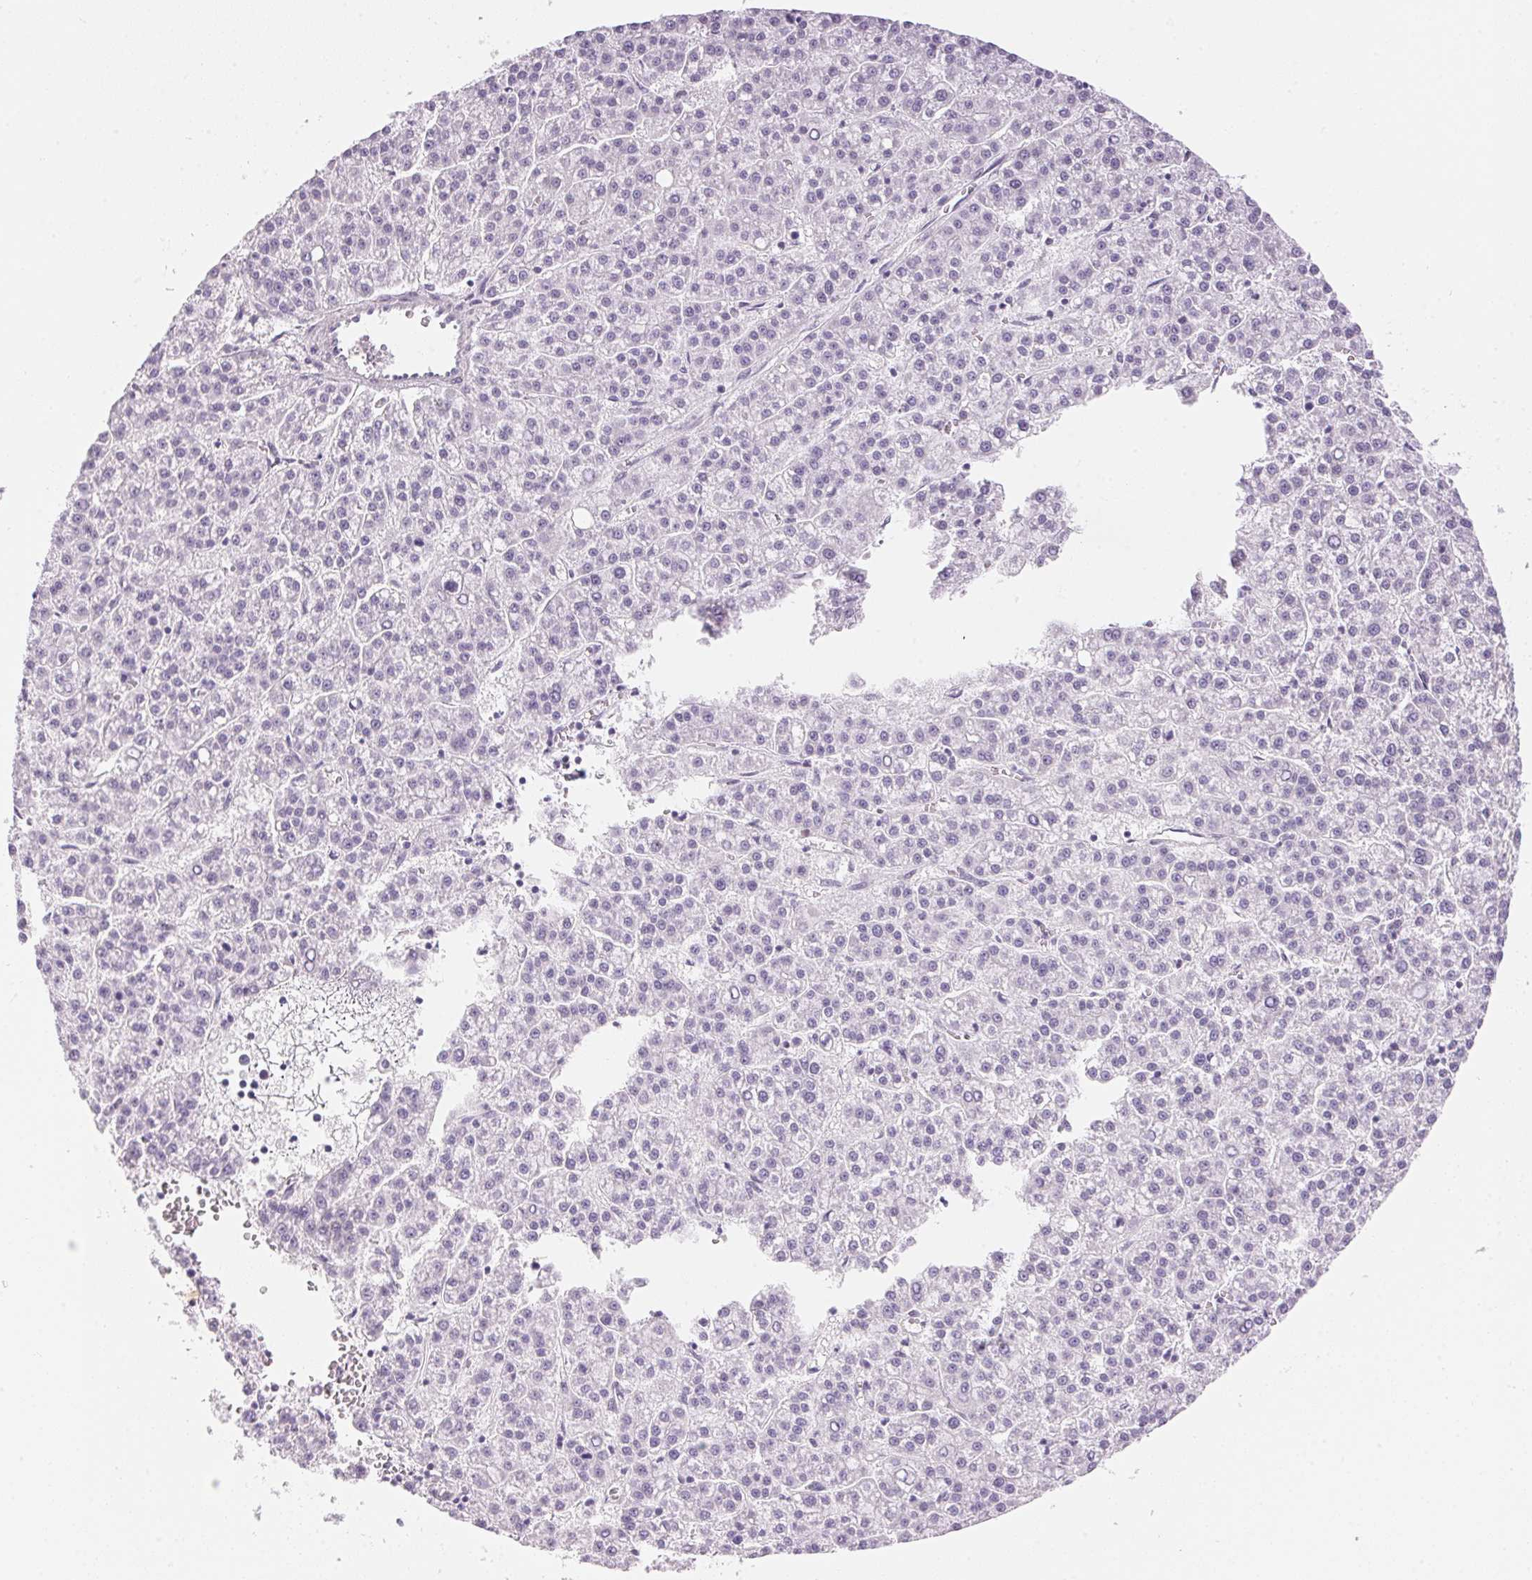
{"staining": {"intensity": "negative", "quantity": "none", "location": "none"}, "tissue": "liver cancer", "cell_type": "Tumor cells", "image_type": "cancer", "snomed": [{"axis": "morphology", "description": "Carcinoma, Hepatocellular, NOS"}, {"axis": "topography", "description": "Liver"}], "caption": "Immunohistochemistry (IHC) micrograph of human liver cancer stained for a protein (brown), which exhibits no expression in tumor cells.", "gene": "CADPS", "patient": {"sex": "female", "age": 58}}